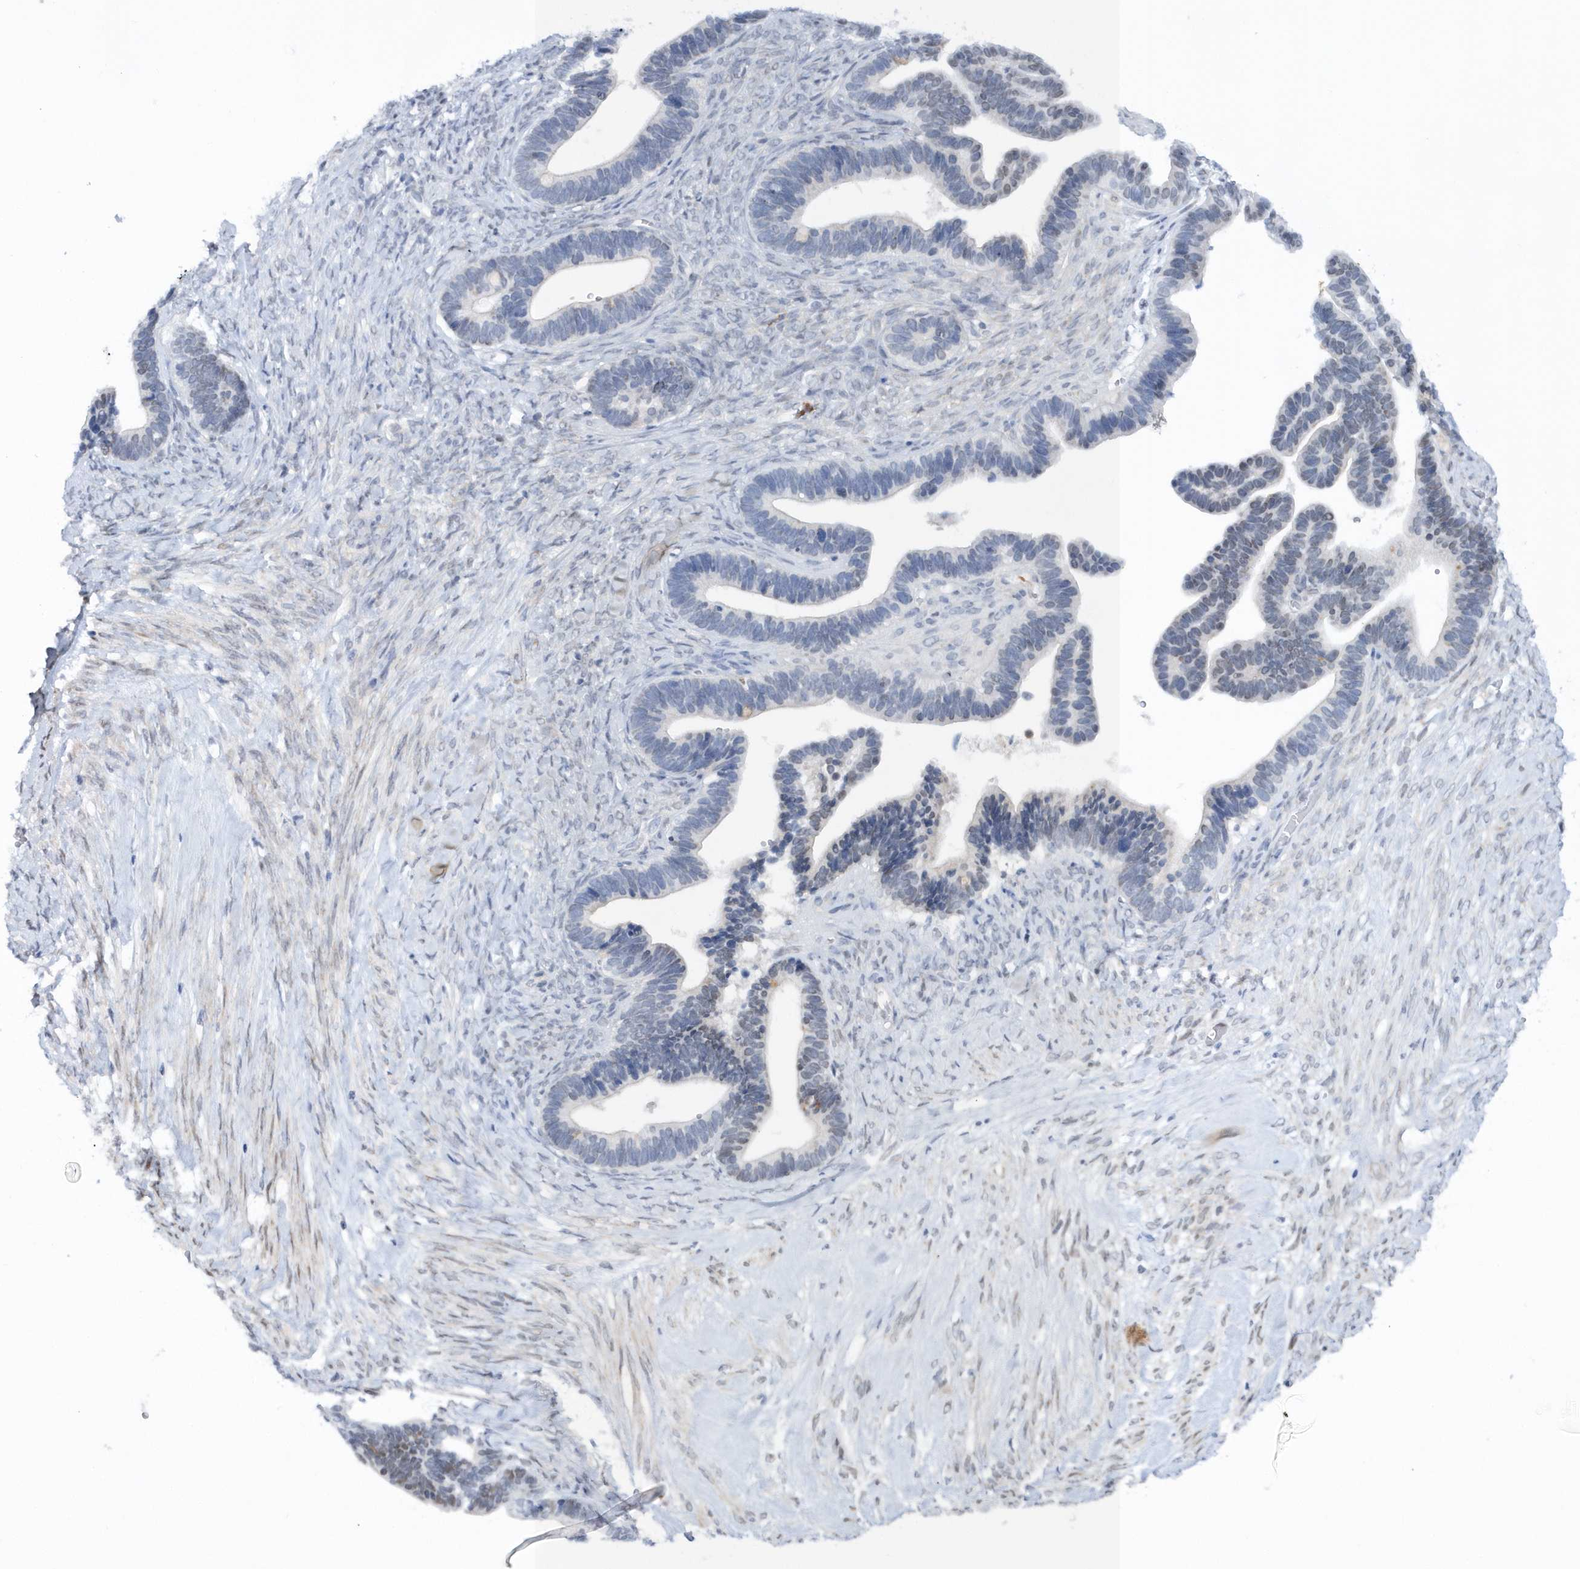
{"staining": {"intensity": "moderate", "quantity": "<25%", "location": "nuclear"}, "tissue": "ovarian cancer", "cell_type": "Tumor cells", "image_type": "cancer", "snomed": [{"axis": "morphology", "description": "Cystadenocarcinoma, serous, NOS"}, {"axis": "topography", "description": "Ovary"}], "caption": "Tumor cells demonstrate moderate nuclear staining in about <25% of cells in ovarian cancer. The staining is performed using DAB brown chromogen to label protein expression. The nuclei are counter-stained blue using hematoxylin.", "gene": "ASCL4", "patient": {"sex": "female", "age": 56}}